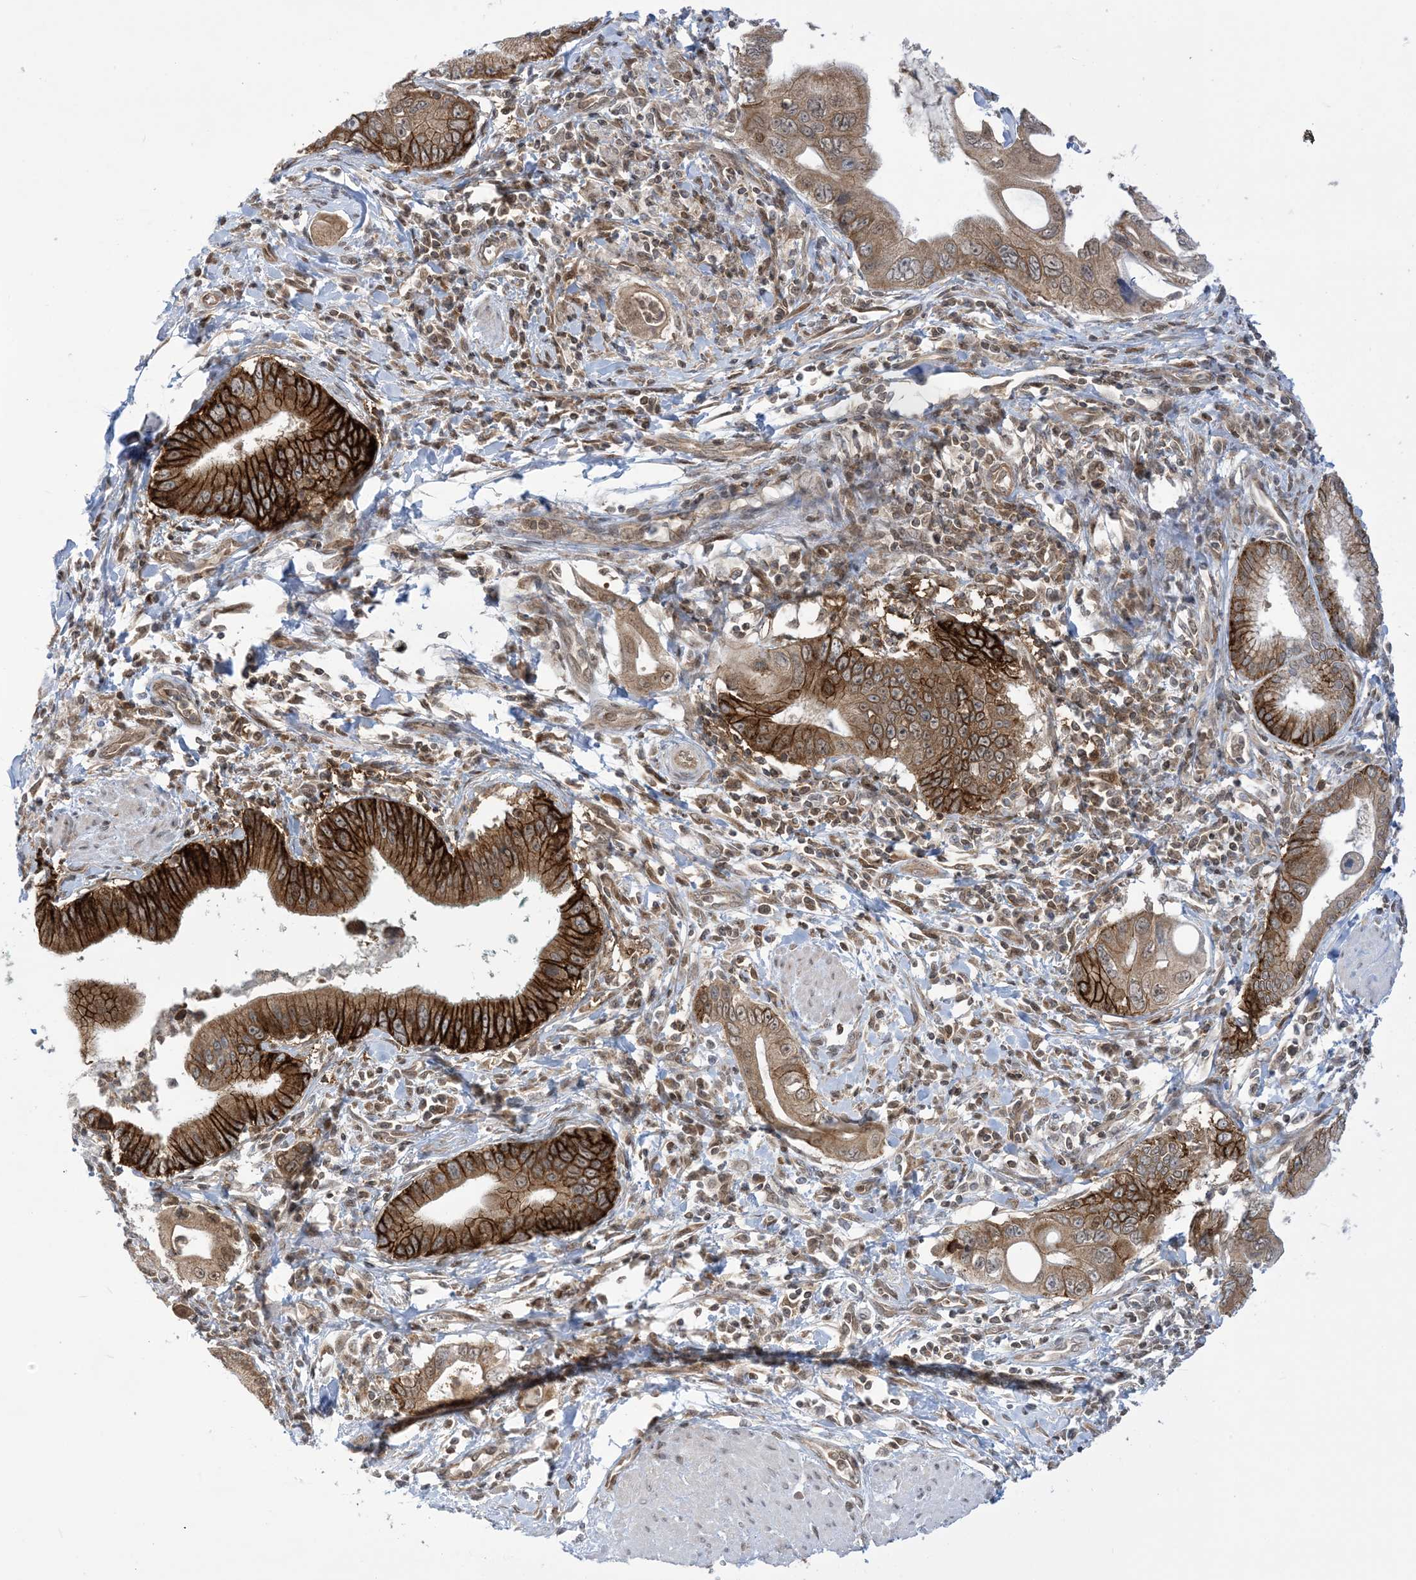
{"staining": {"intensity": "strong", "quantity": ">75%", "location": "cytoplasmic/membranous"}, "tissue": "pancreatic cancer", "cell_type": "Tumor cells", "image_type": "cancer", "snomed": [{"axis": "morphology", "description": "Adenocarcinoma, NOS"}, {"axis": "topography", "description": "Pancreas"}], "caption": "Human pancreatic cancer (adenocarcinoma) stained for a protein (brown) reveals strong cytoplasmic/membranous positive expression in approximately >75% of tumor cells.", "gene": "CASP4", "patient": {"sex": "male", "age": 78}}